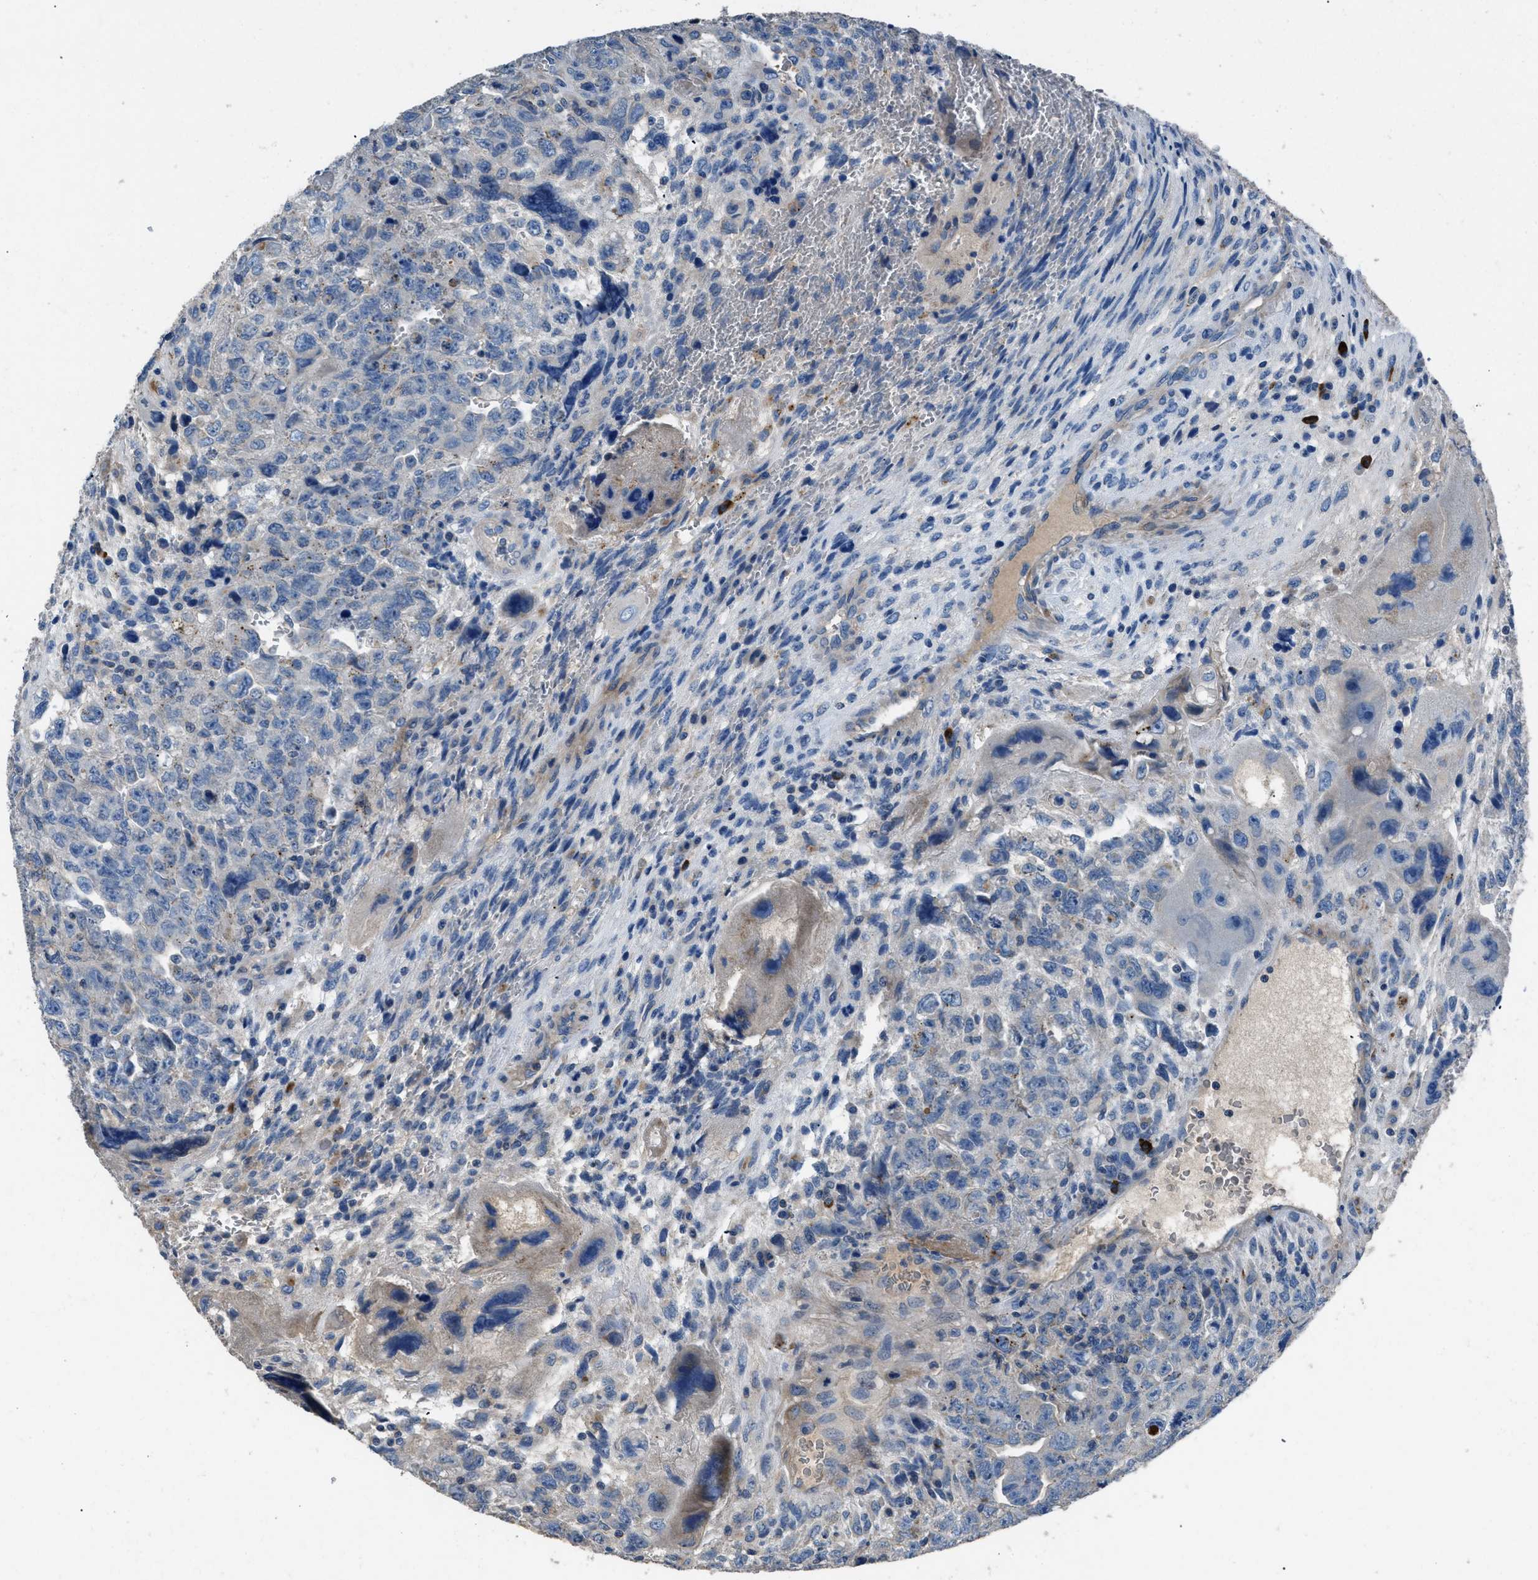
{"staining": {"intensity": "negative", "quantity": "none", "location": "none"}, "tissue": "testis cancer", "cell_type": "Tumor cells", "image_type": "cancer", "snomed": [{"axis": "morphology", "description": "Carcinoma, Embryonal, NOS"}, {"axis": "topography", "description": "Testis"}], "caption": "Protein analysis of testis cancer exhibits no significant expression in tumor cells.", "gene": "SGCZ", "patient": {"sex": "male", "age": 28}}